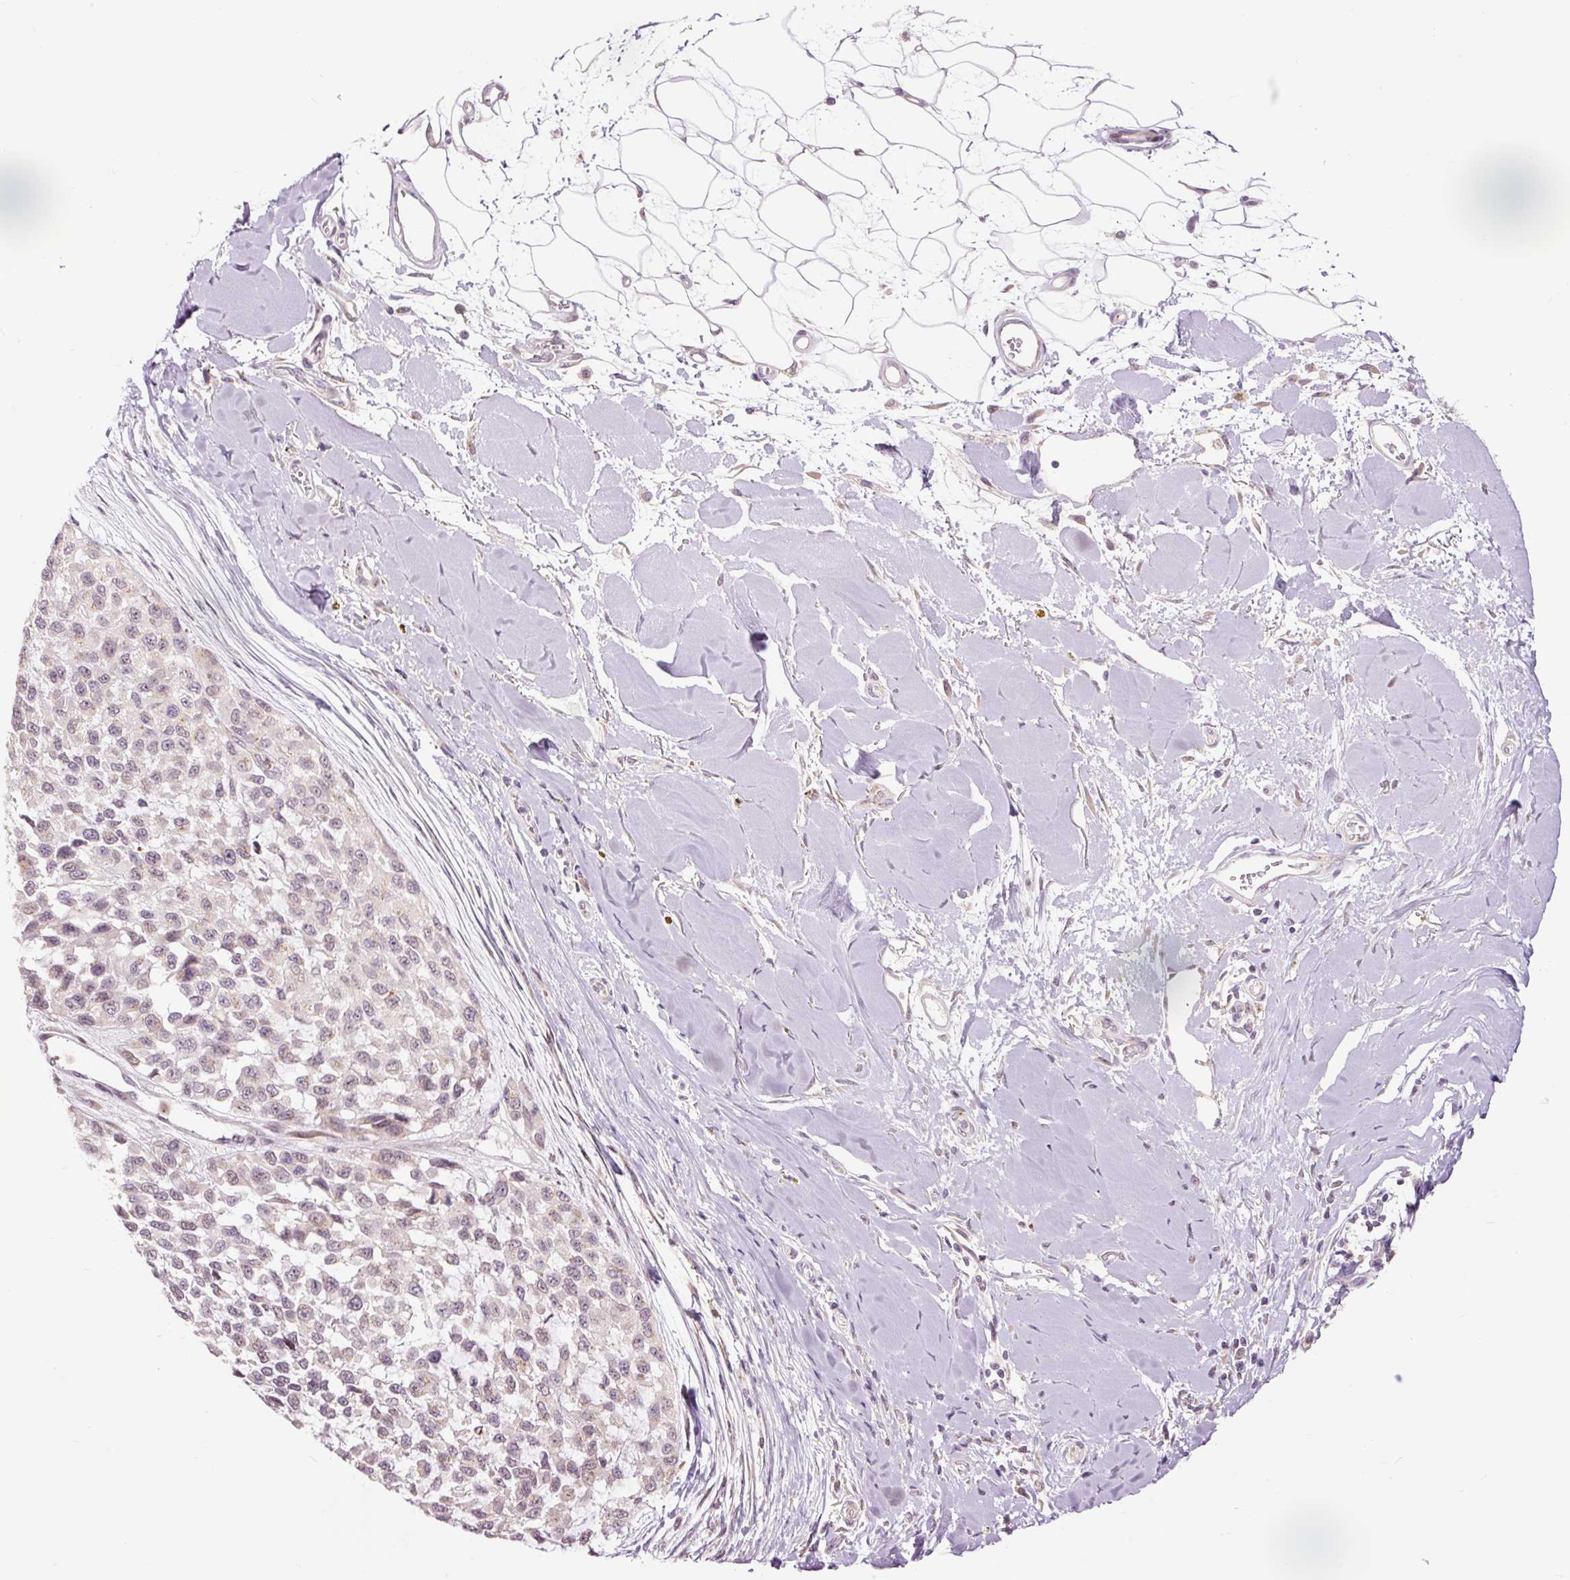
{"staining": {"intensity": "weak", "quantity": "<25%", "location": "nuclear"}, "tissue": "melanoma", "cell_type": "Tumor cells", "image_type": "cancer", "snomed": [{"axis": "morphology", "description": "Malignant melanoma, NOS"}, {"axis": "topography", "description": "Skin"}], "caption": "Tumor cells show no significant protein positivity in melanoma.", "gene": "PRDX5", "patient": {"sex": "male", "age": 62}}